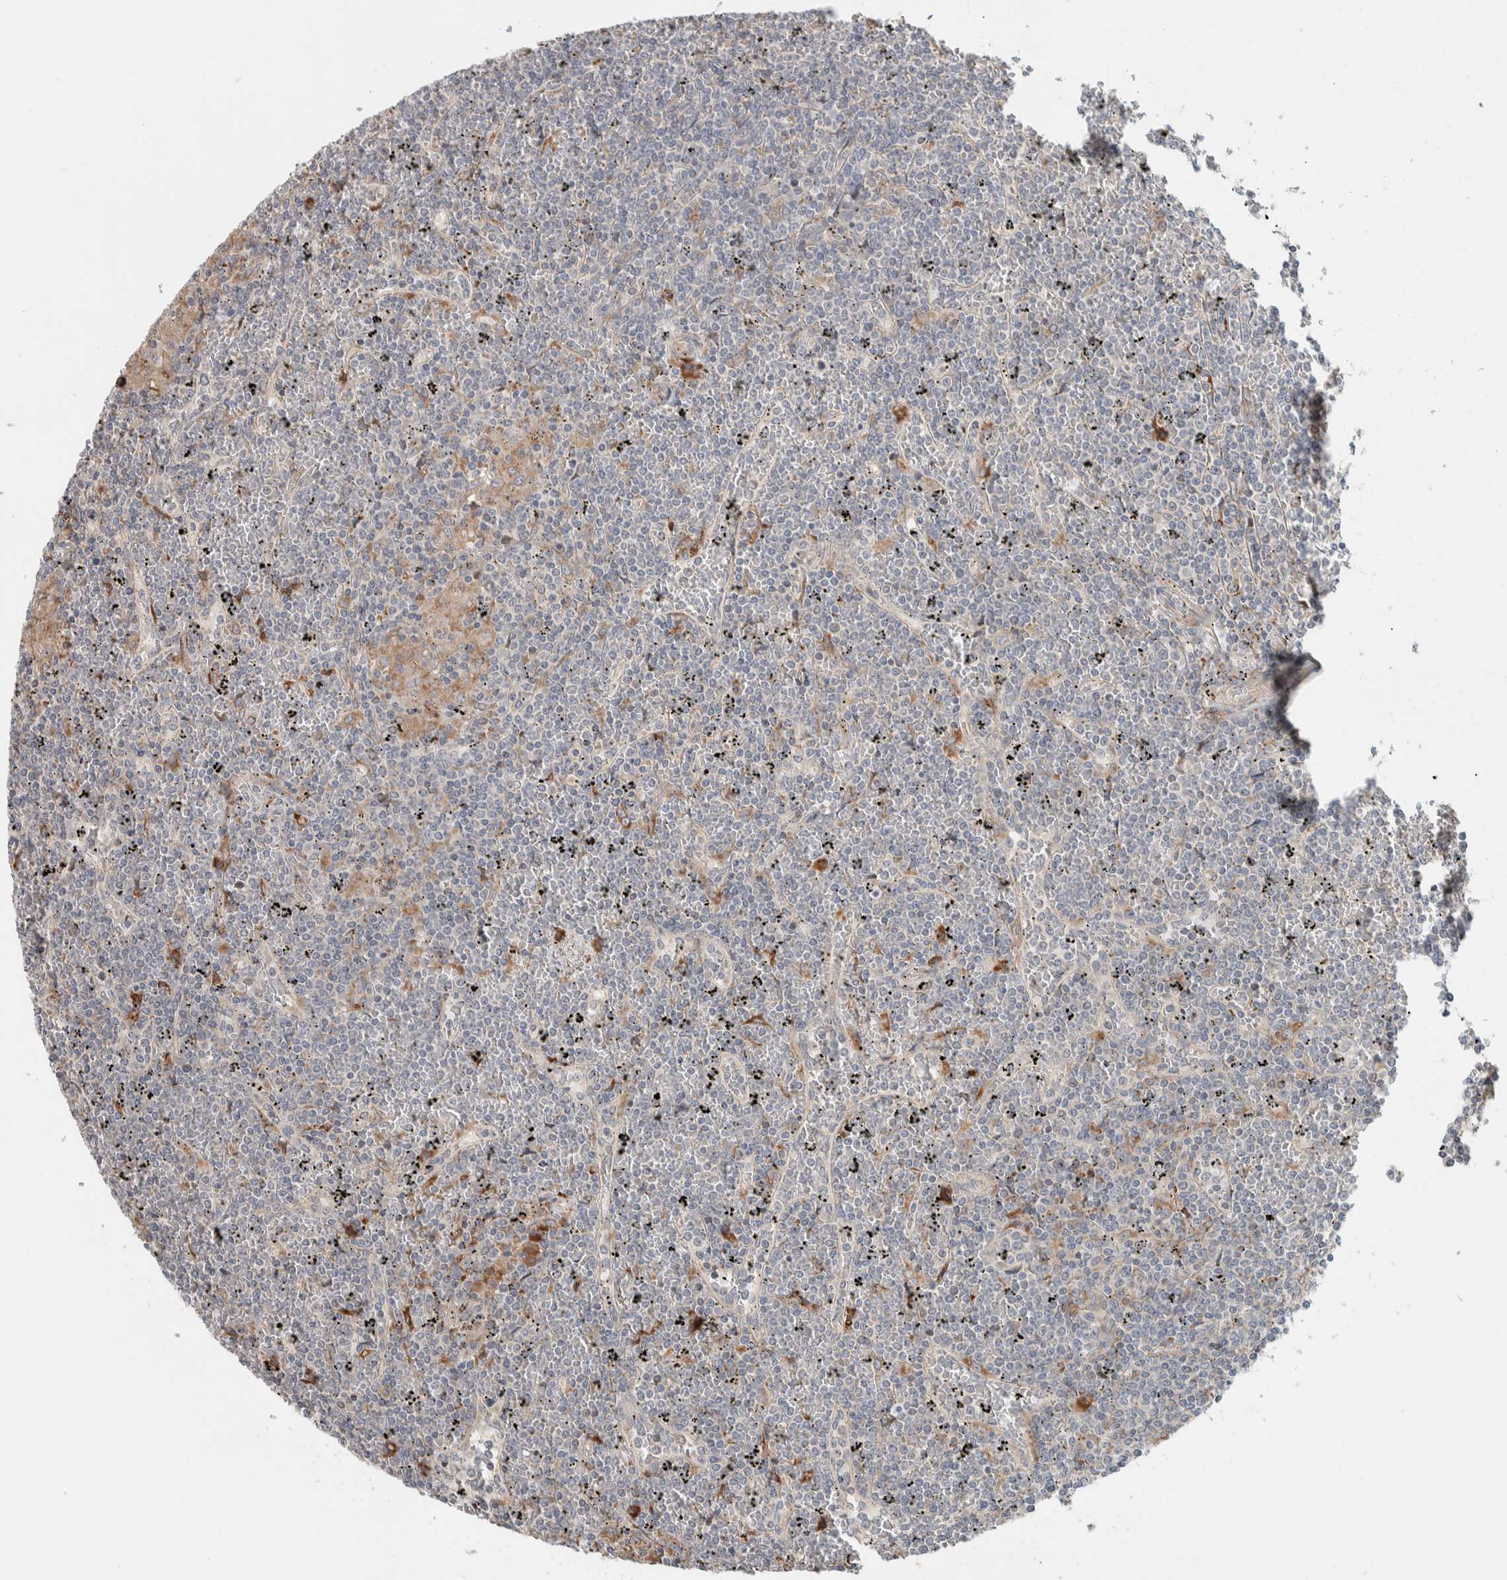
{"staining": {"intensity": "negative", "quantity": "none", "location": "none"}, "tissue": "lymphoma", "cell_type": "Tumor cells", "image_type": "cancer", "snomed": [{"axis": "morphology", "description": "Malignant lymphoma, non-Hodgkin's type, Low grade"}, {"axis": "topography", "description": "Spleen"}], "caption": "Human lymphoma stained for a protein using immunohistochemistry demonstrates no positivity in tumor cells.", "gene": "ADCY8", "patient": {"sex": "female", "age": 19}}